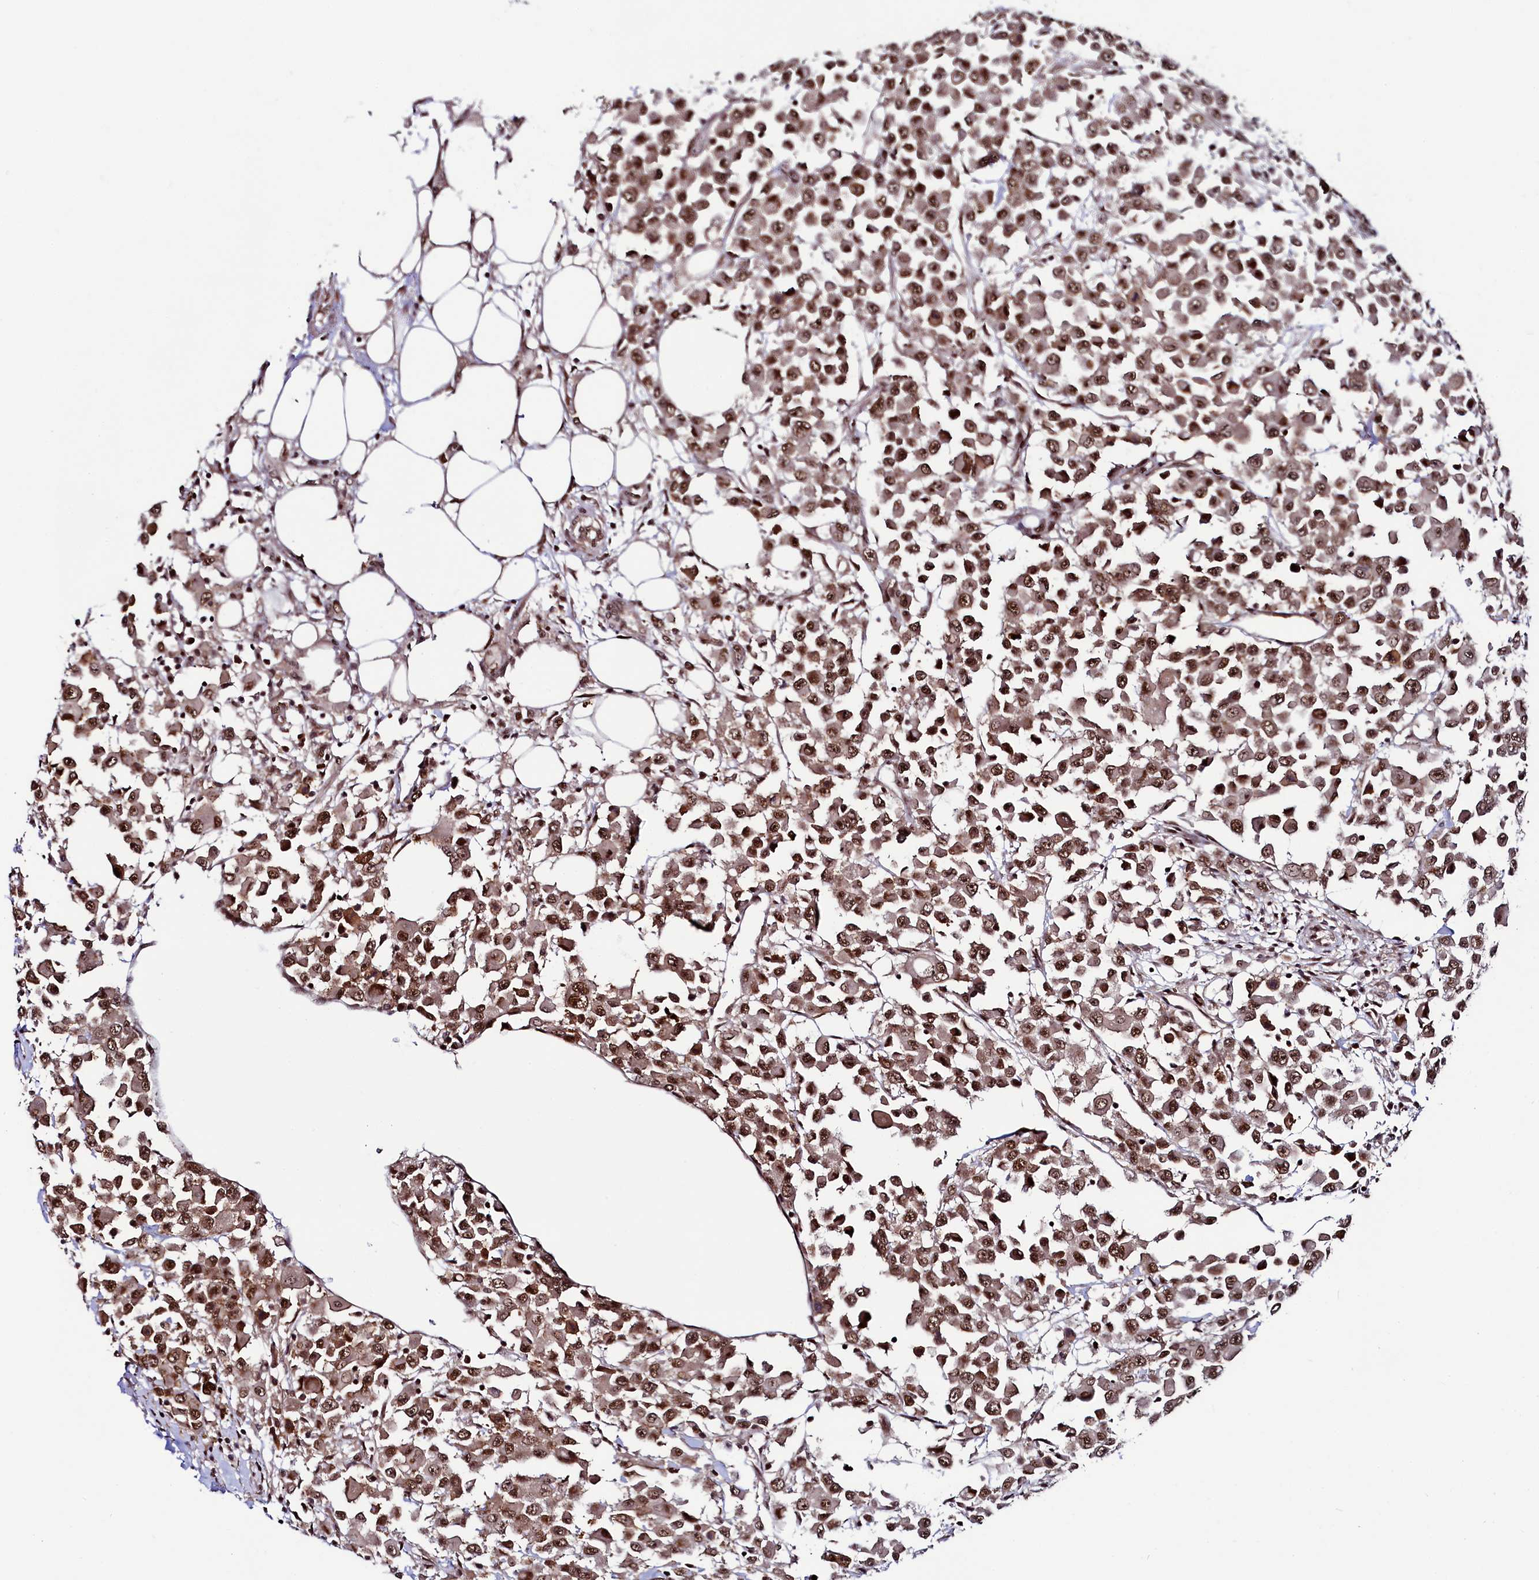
{"staining": {"intensity": "moderate", "quantity": ">75%", "location": "nuclear"}, "tissue": "colorectal cancer", "cell_type": "Tumor cells", "image_type": "cancer", "snomed": [{"axis": "morphology", "description": "Adenocarcinoma, NOS"}, {"axis": "topography", "description": "Colon"}], "caption": "Moderate nuclear protein positivity is identified in approximately >75% of tumor cells in colorectal cancer (adenocarcinoma). (IHC, brightfield microscopy, high magnification).", "gene": "LEO1", "patient": {"sex": "male", "age": 51}}